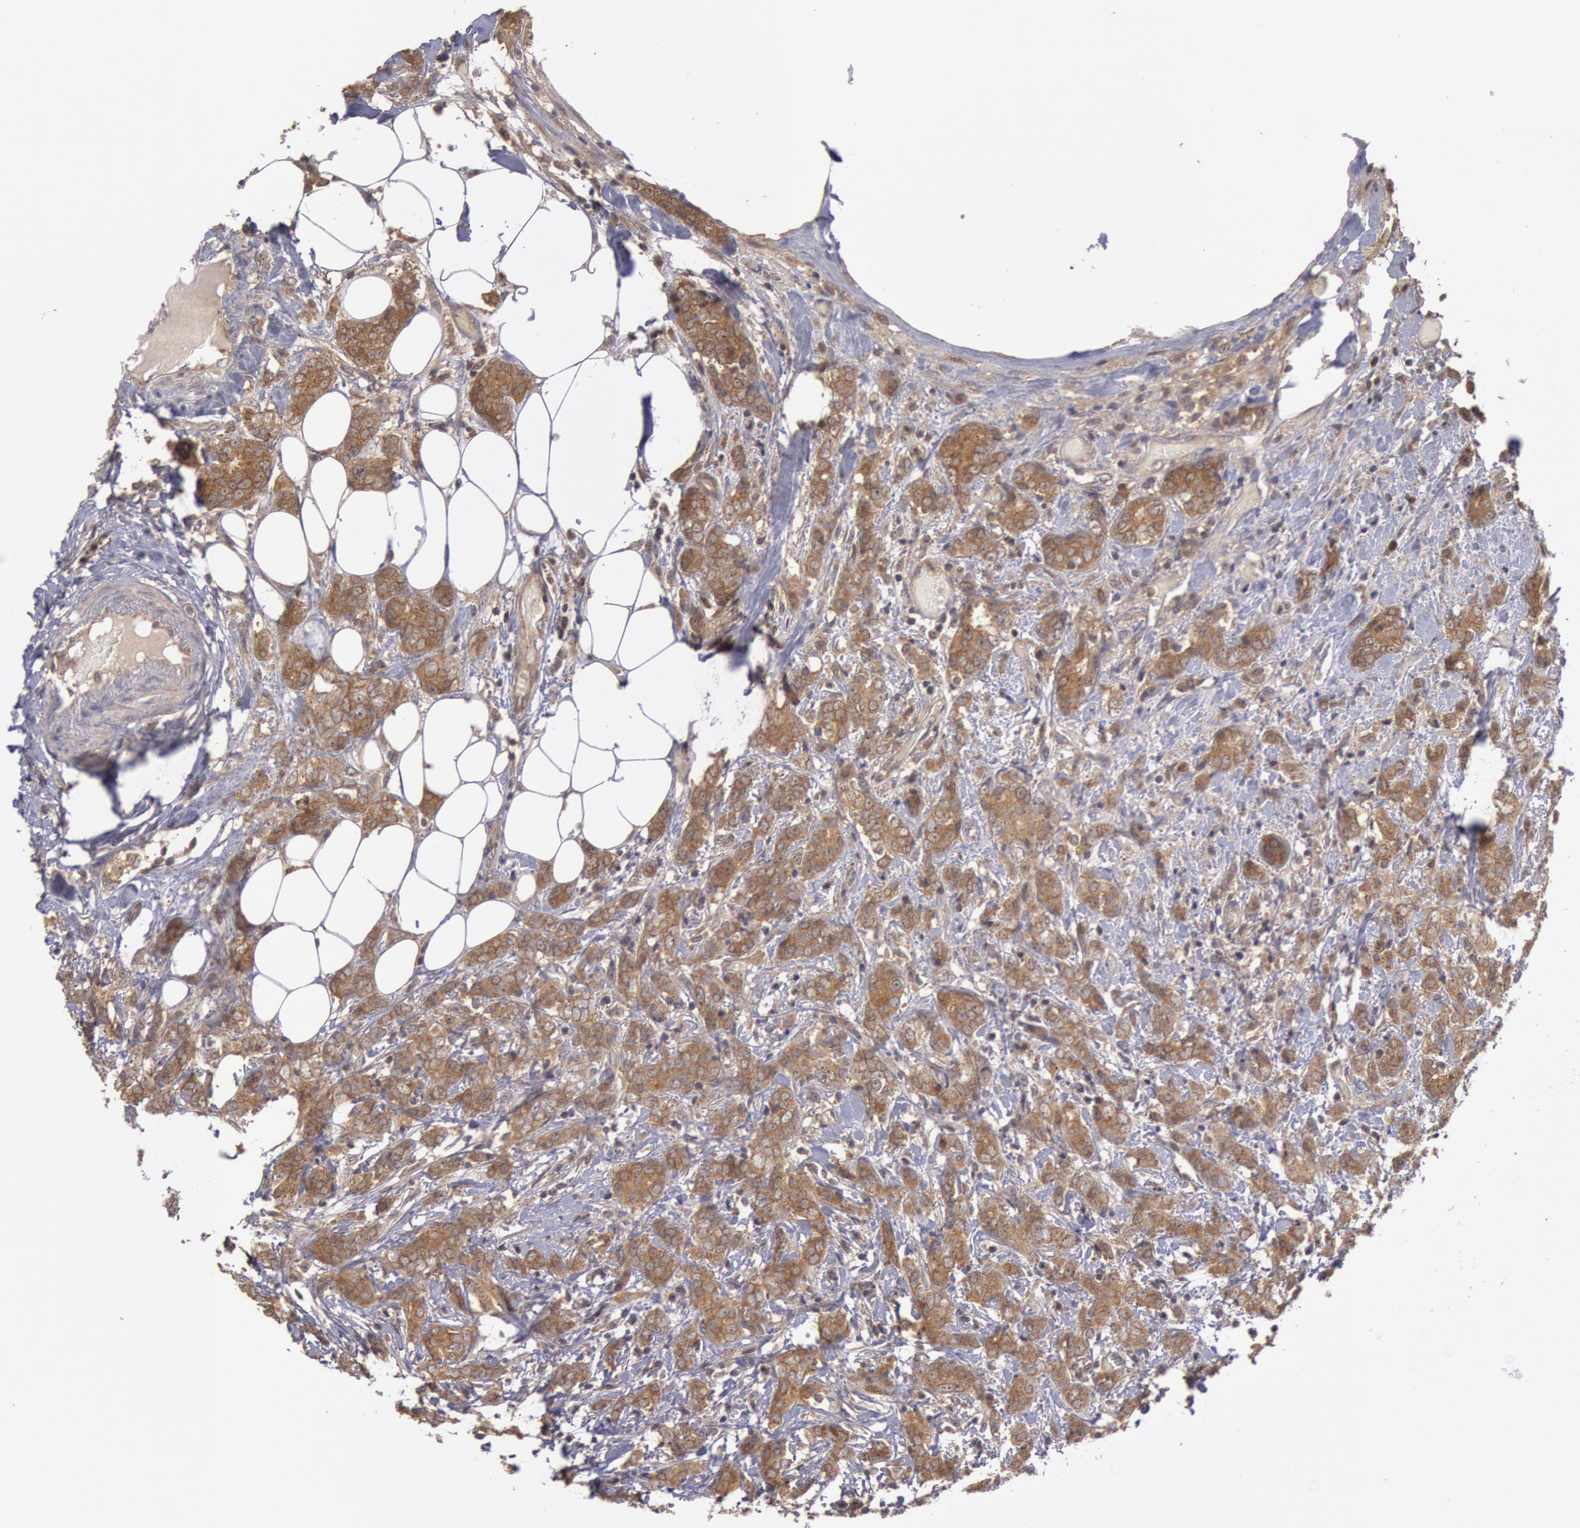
{"staining": {"intensity": "moderate", "quantity": ">75%", "location": "cytoplasmic/membranous"}, "tissue": "breast cancer", "cell_type": "Tumor cells", "image_type": "cancer", "snomed": [{"axis": "morphology", "description": "Duct carcinoma"}, {"axis": "topography", "description": "Breast"}], "caption": "Breast cancer stained for a protein (brown) exhibits moderate cytoplasmic/membranous positive positivity in about >75% of tumor cells.", "gene": "BRAF", "patient": {"sex": "female", "age": 53}}